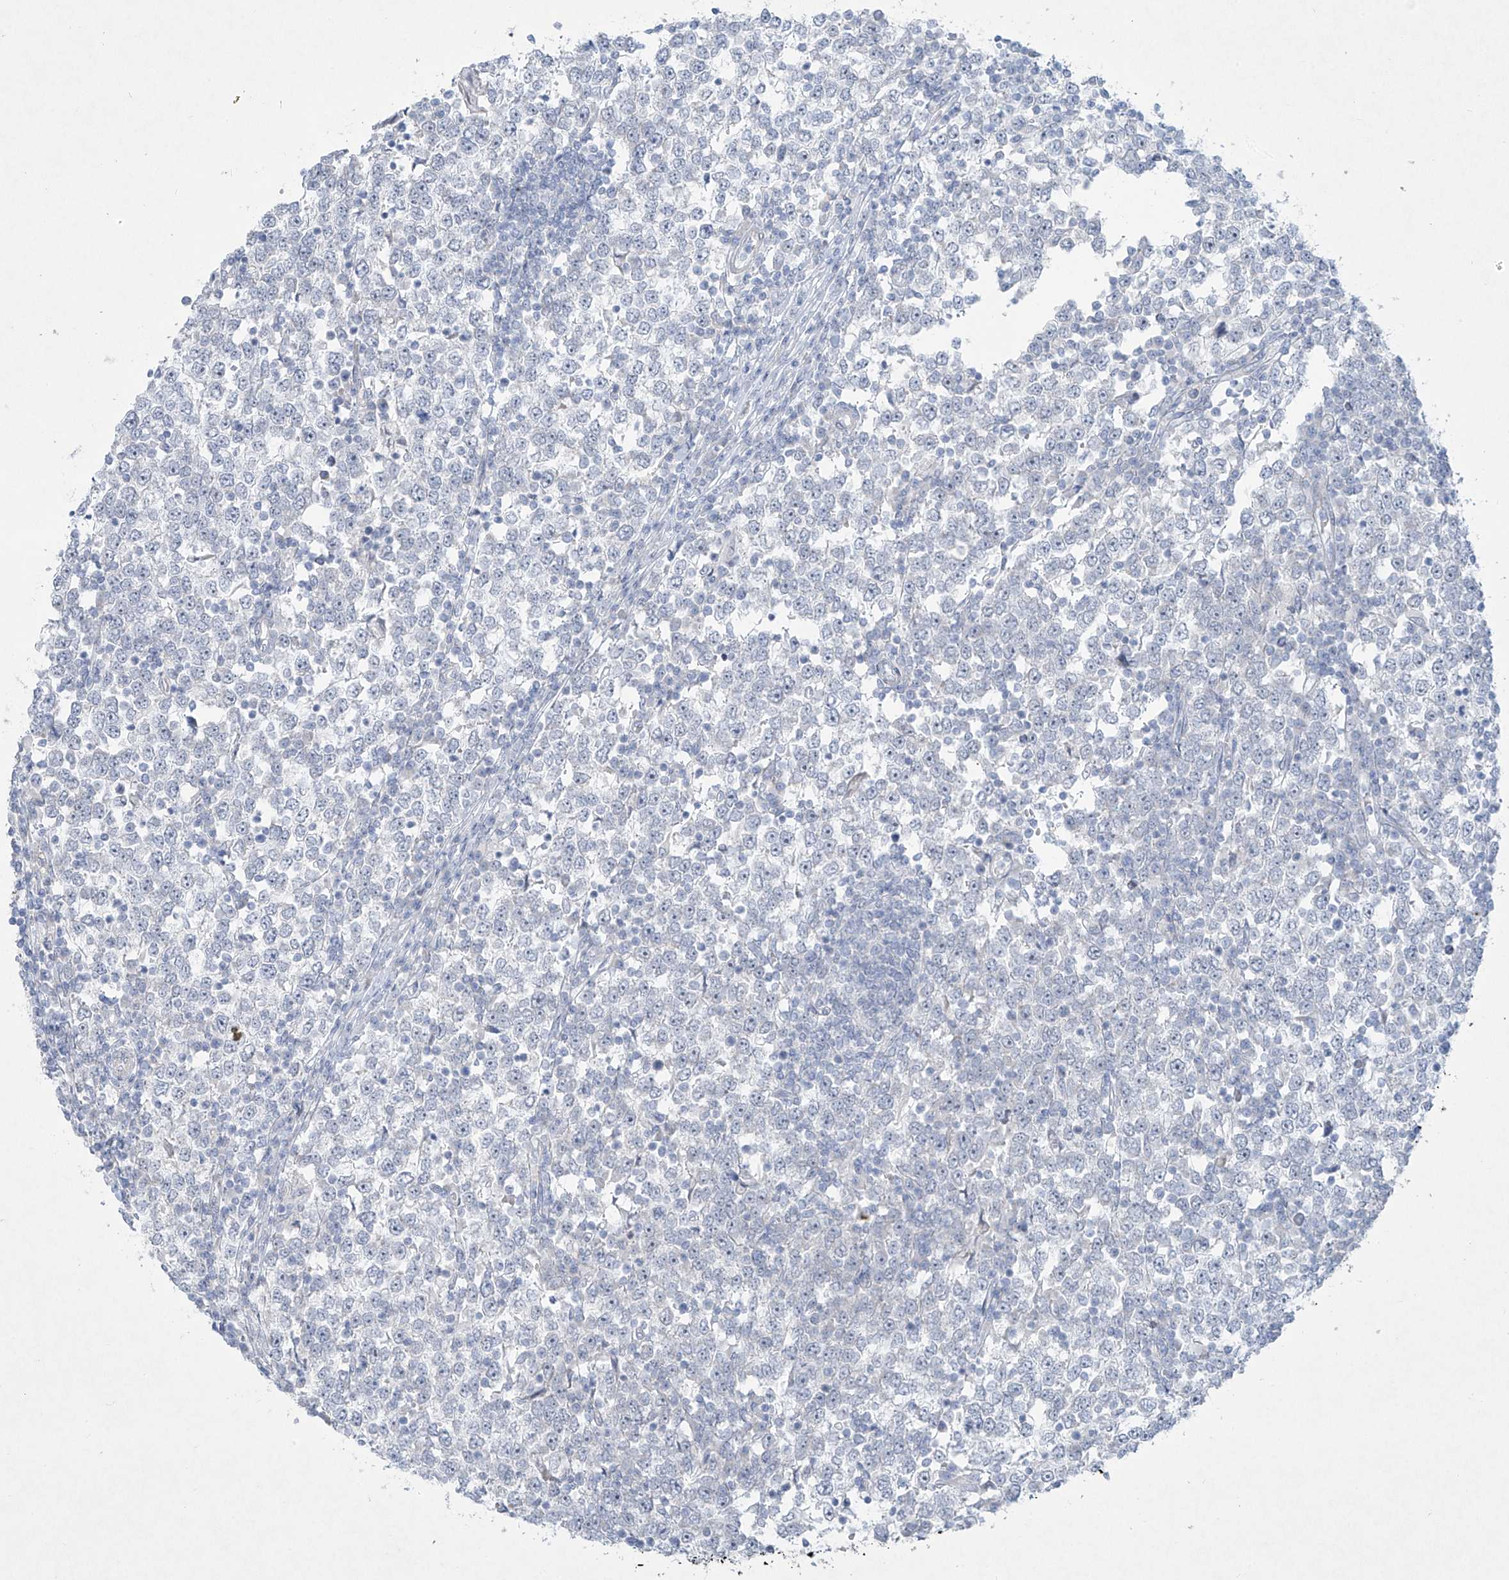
{"staining": {"intensity": "negative", "quantity": "none", "location": "none"}, "tissue": "testis cancer", "cell_type": "Tumor cells", "image_type": "cancer", "snomed": [{"axis": "morphology", "description": "Seminoma, NOS"}, {"axis": "topography", "description": "Testis"}], "caption": "The micrograph demonstrates no significant expression in tumor cells of testis seminoma.", "gene": "PAX6", "patient": {"sex": "male", "age": 65}}